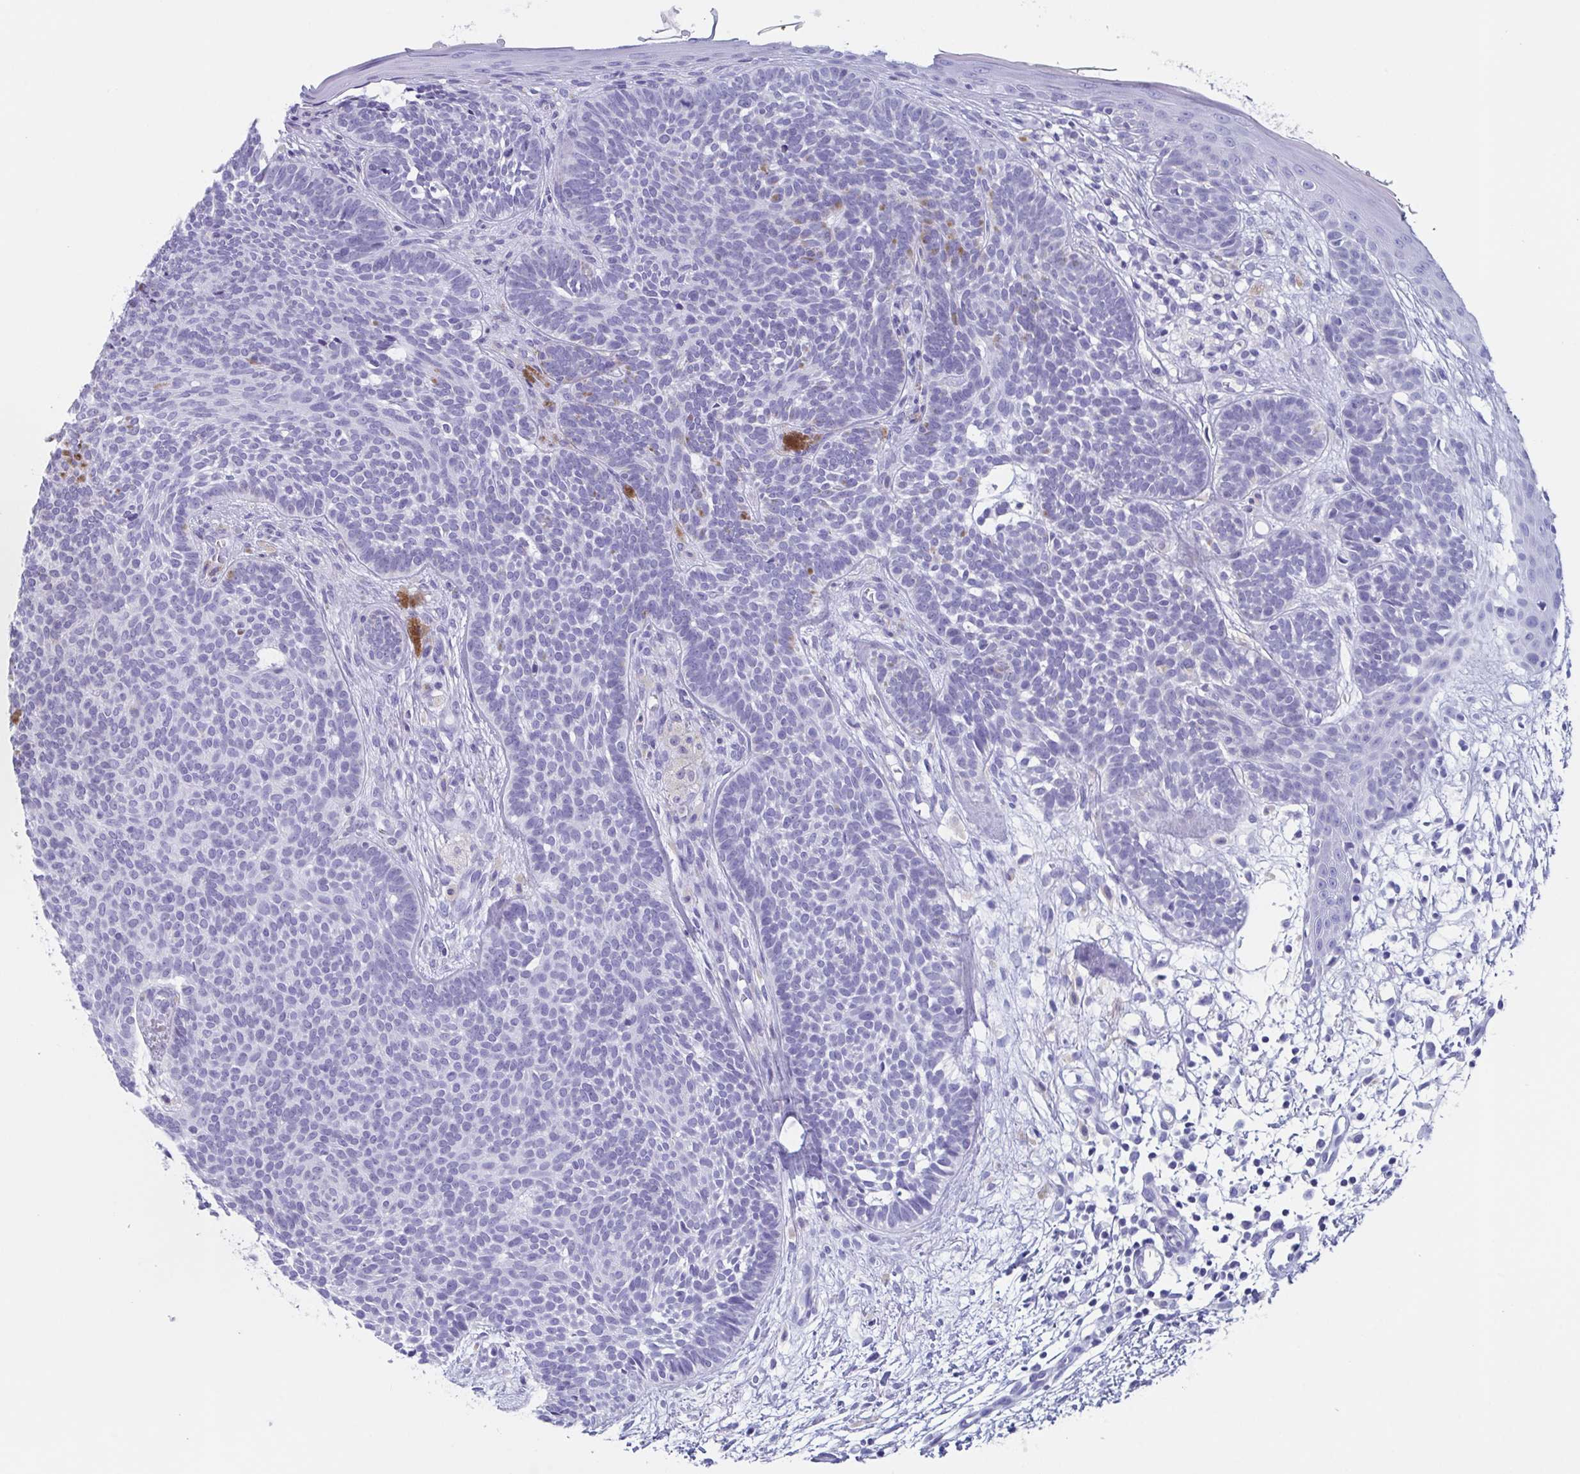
{"staining": {"intensity": "negative", "quantity": "none", "location": "none"}, "tissue": "skin cancer", "cell_type": "Tumor cells", "image_type": "cancer", "snomed": [{"axis": "morphology", "description": "Basal cell carcinoma"}, {"axis": "topography", "description": "Skin"}], "caption": "Tumor cells are negative for protein expression in human skin cancer.", "gene": "LYRM2", "patient": {"sex": "female", "age": 85}}